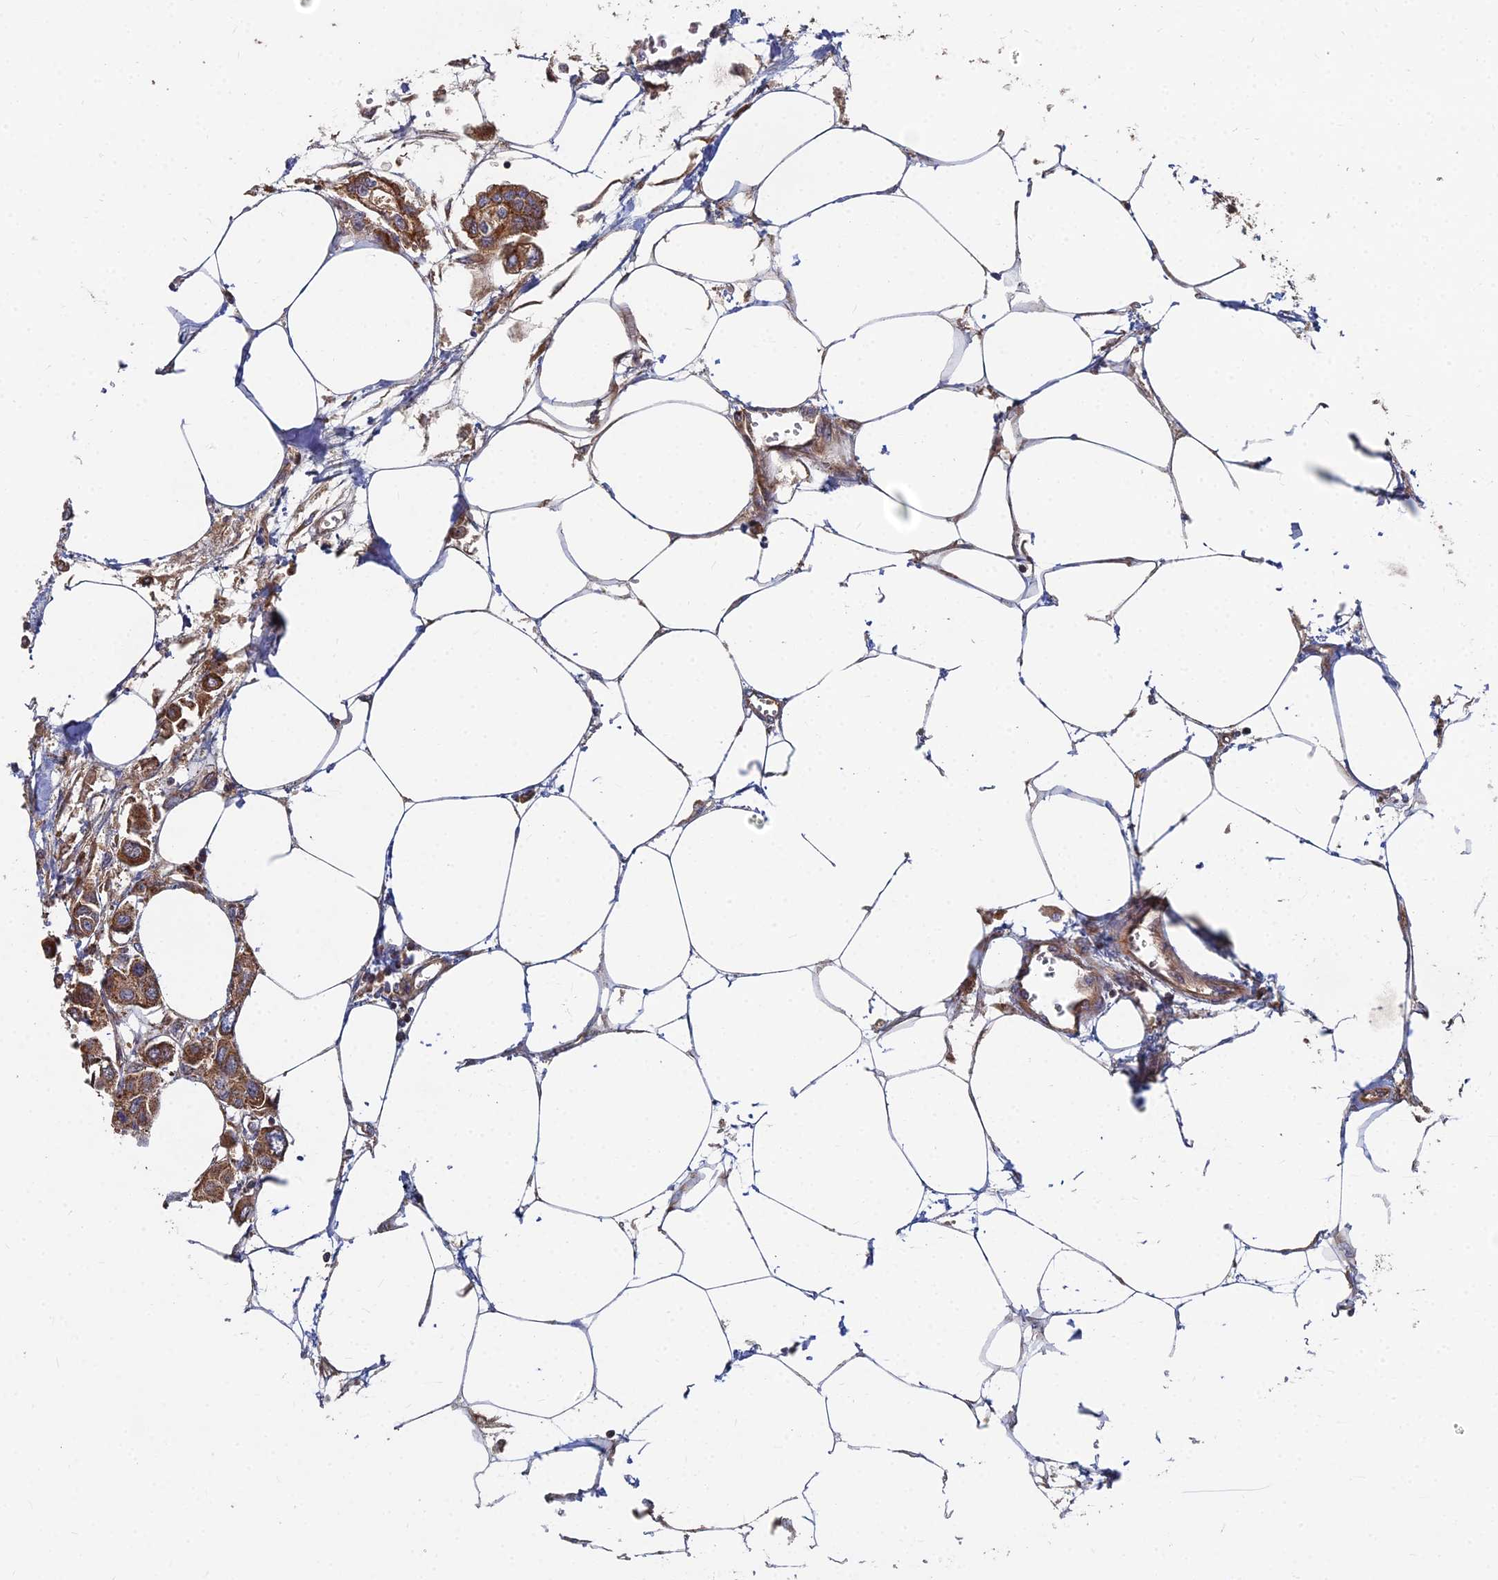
{"staining": {"intensity": "moderate", "quantity": ">75%", "location": "cytoplasmic/membranous"}, "tissue": "urothelial cancer", "cell_type": "Tumor cells", "image_type": "cancer", "snomed": [{"axis": "morphology", "description": "Urothelial carcinoma, High grade"}, {"axis": "topography", "description": "Urinary bladder"}], "caption": "The immunohistochemical stain highlights moderate cytoplasmic/membranous positivity in tumor cells of urothelial cancer tissue.", "gene": "CCZ1", "patient": {"sex": "male", "age": 67}}